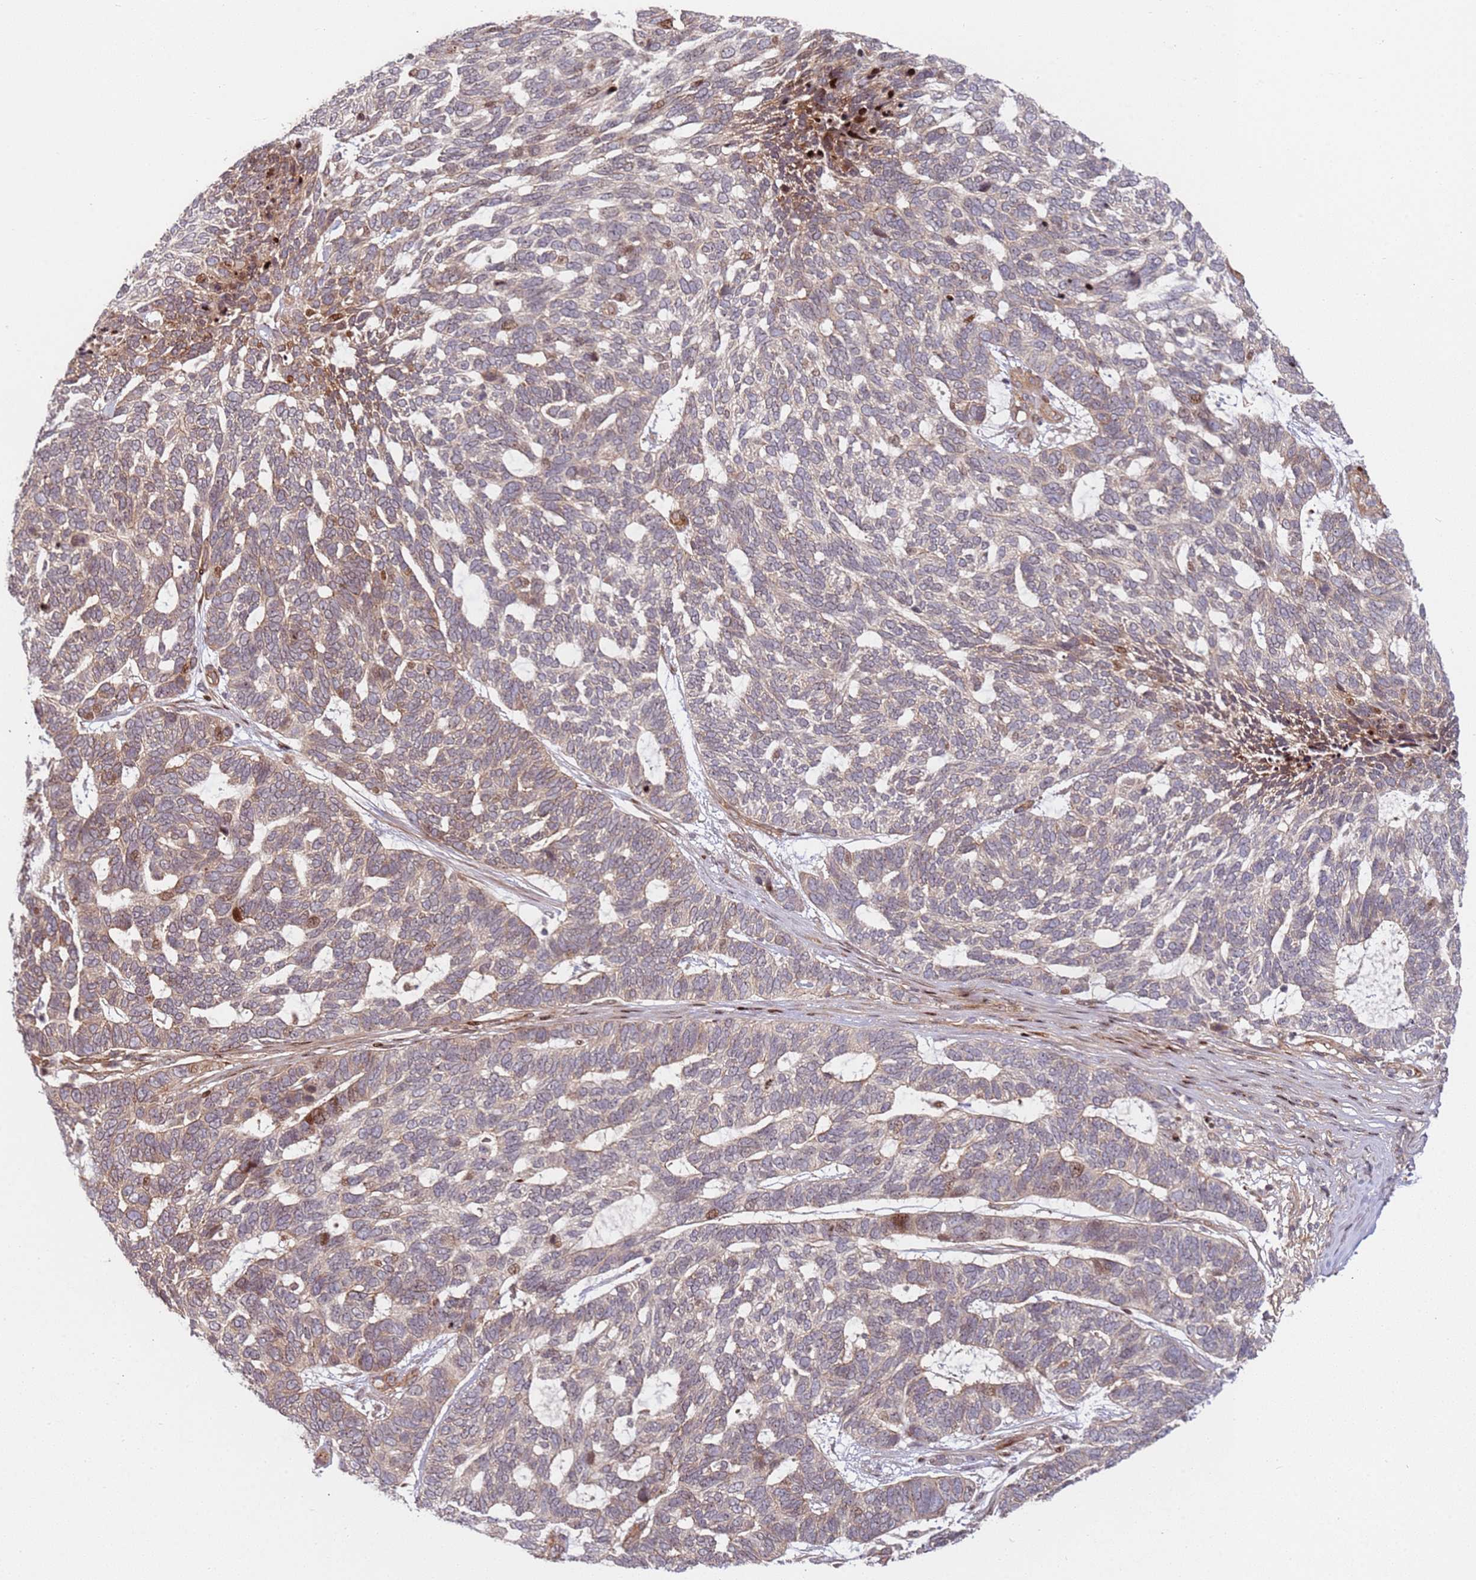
{"staining": {"intensity": "moderate", "quantity": "<25%", "location": "cytoplasmic/membranous,nuclear"}, "tissue": "skin cancer", "cell_type": "Tumor cells", "image_type": "cancer", "snomed": [{"axis": "morphology", "description": "Basal cell carcinoma"}, {"axis": "topography", "description": "Skin"}], "caption": "Immunohistochemical staining of skin cancer shows low levels of moderate cytoplasmic/membranous and nuclear protein staining in approximately <25% of tumor cells.", "gene": "TMEM233", "patient": {"sex": "female", "age": 65}}